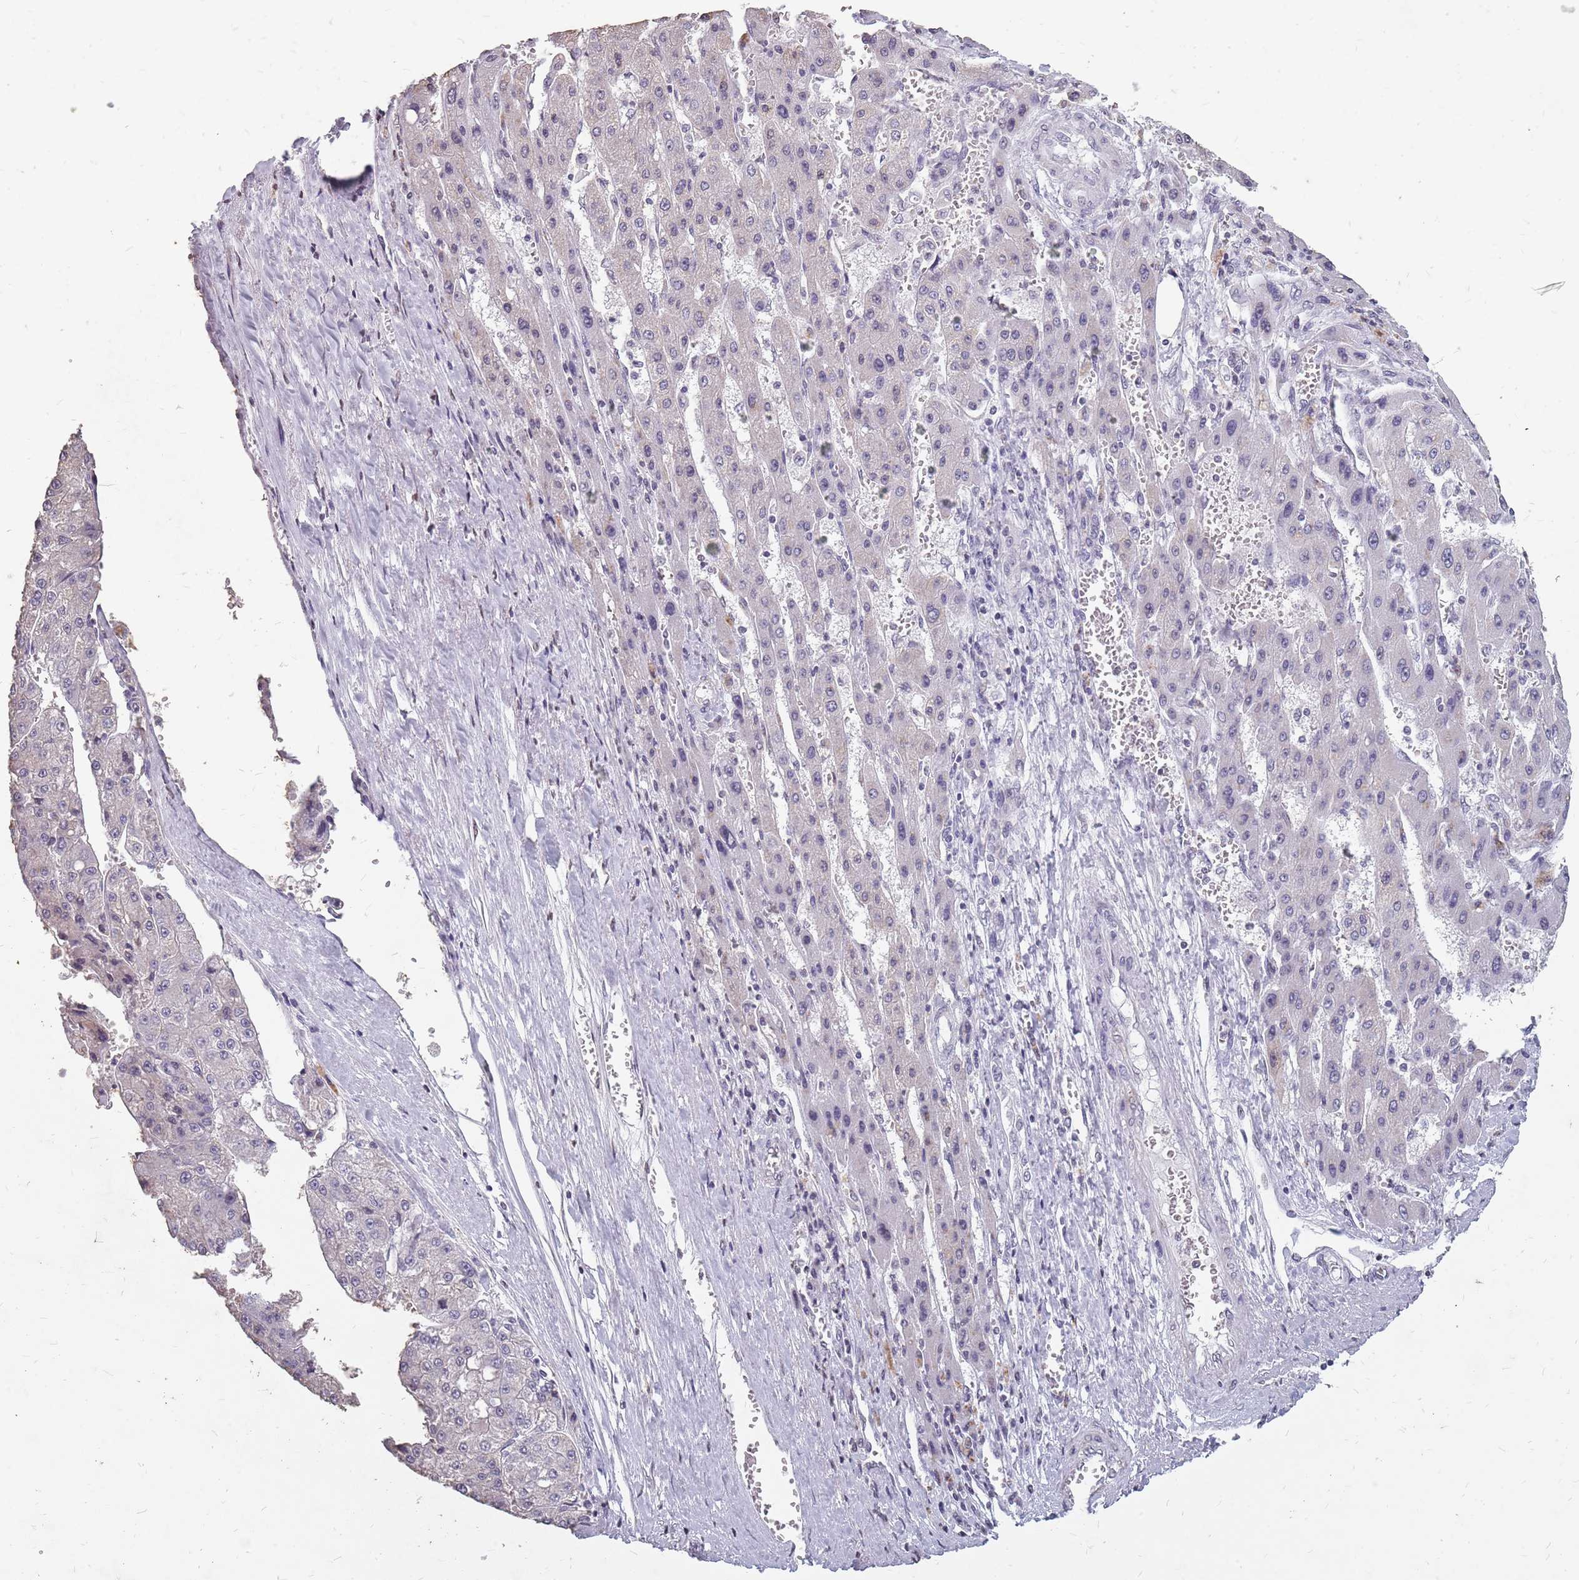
{"staining": {"intensity": "negative", "quantity": "none", "location": "none"}, "tissue": "liver cancer", "cell_type": "Tumor cells", "image_type": "cancer", "snomed": [{"axis": "morphology", "description": "Carcinoma, Hepatocellular, NOS"}, {"axis": "topography", "description": "Liver"}], "caption": "DAB (3,3'-diaminobenzidine) immunohistochemical staining of human liver cancer displays no significant expression in tumor cells. (IHC, brightfield microscopy, high magnification).", "gene": "NEK6", "patient": {"sex": "female", "age": 73}}